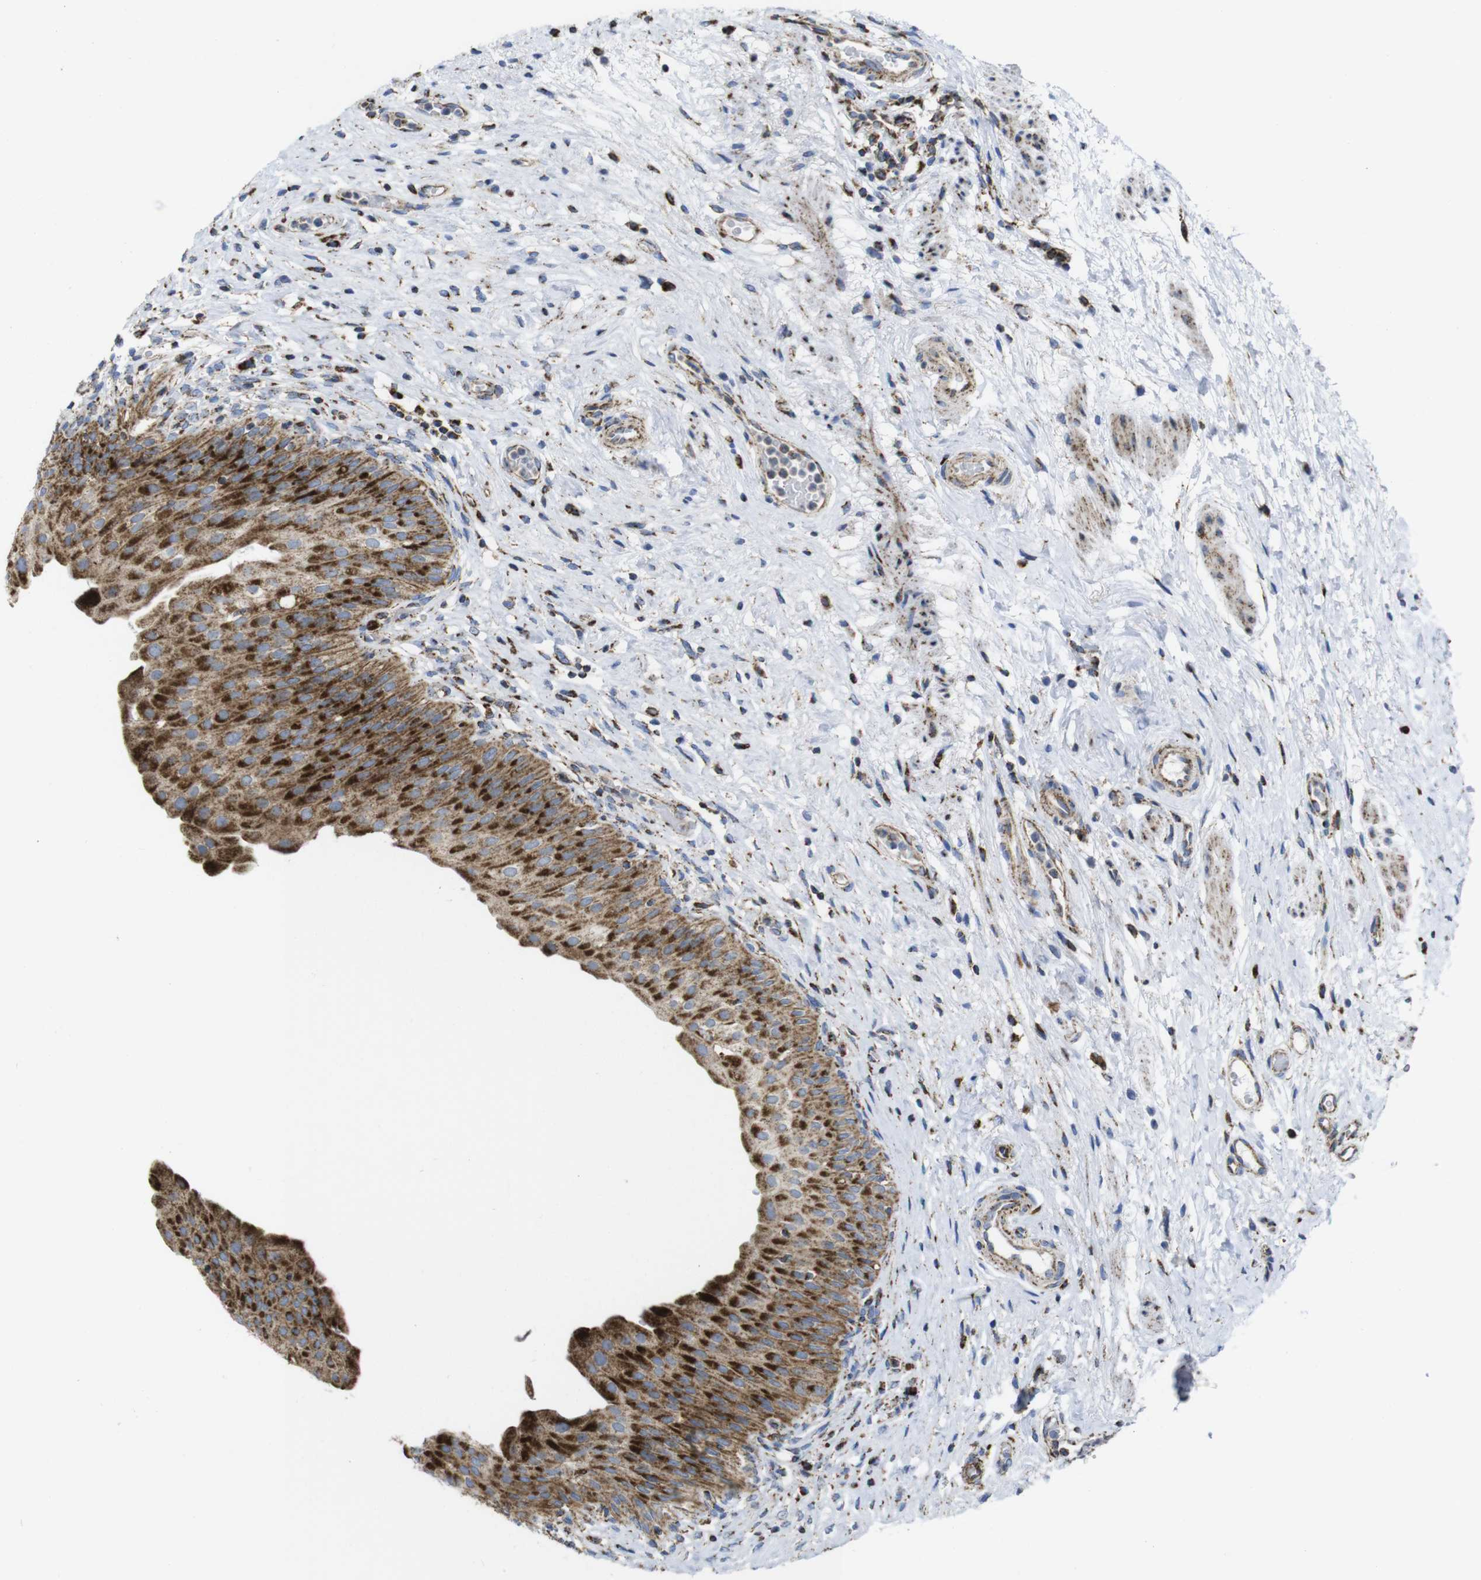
{"staining": {"intensity": "strong", "quantity": ">75%", "location": "cytoplasmic/membranous"}, "tissue": "urinary bladder", "cell_type": "Urothelial cells", "image_type": "normal", "snomed": [{"axis": "morphology", "description": "Normal tissue, NOS"}, {"axis": "morphology", "description": "Urothelial carcinoma, High grade"}, {"axis": "topography", "description": "Urinary bladder"}], "caption": "A high-resolution image shows IHC staining of unremarkable urinary bladder, which shows strong cytoplasmic/membranous positivity in about >75% of urothelial cells.", "gene": "TMEM192", "patient": {"sex": "male", "age": 46}}